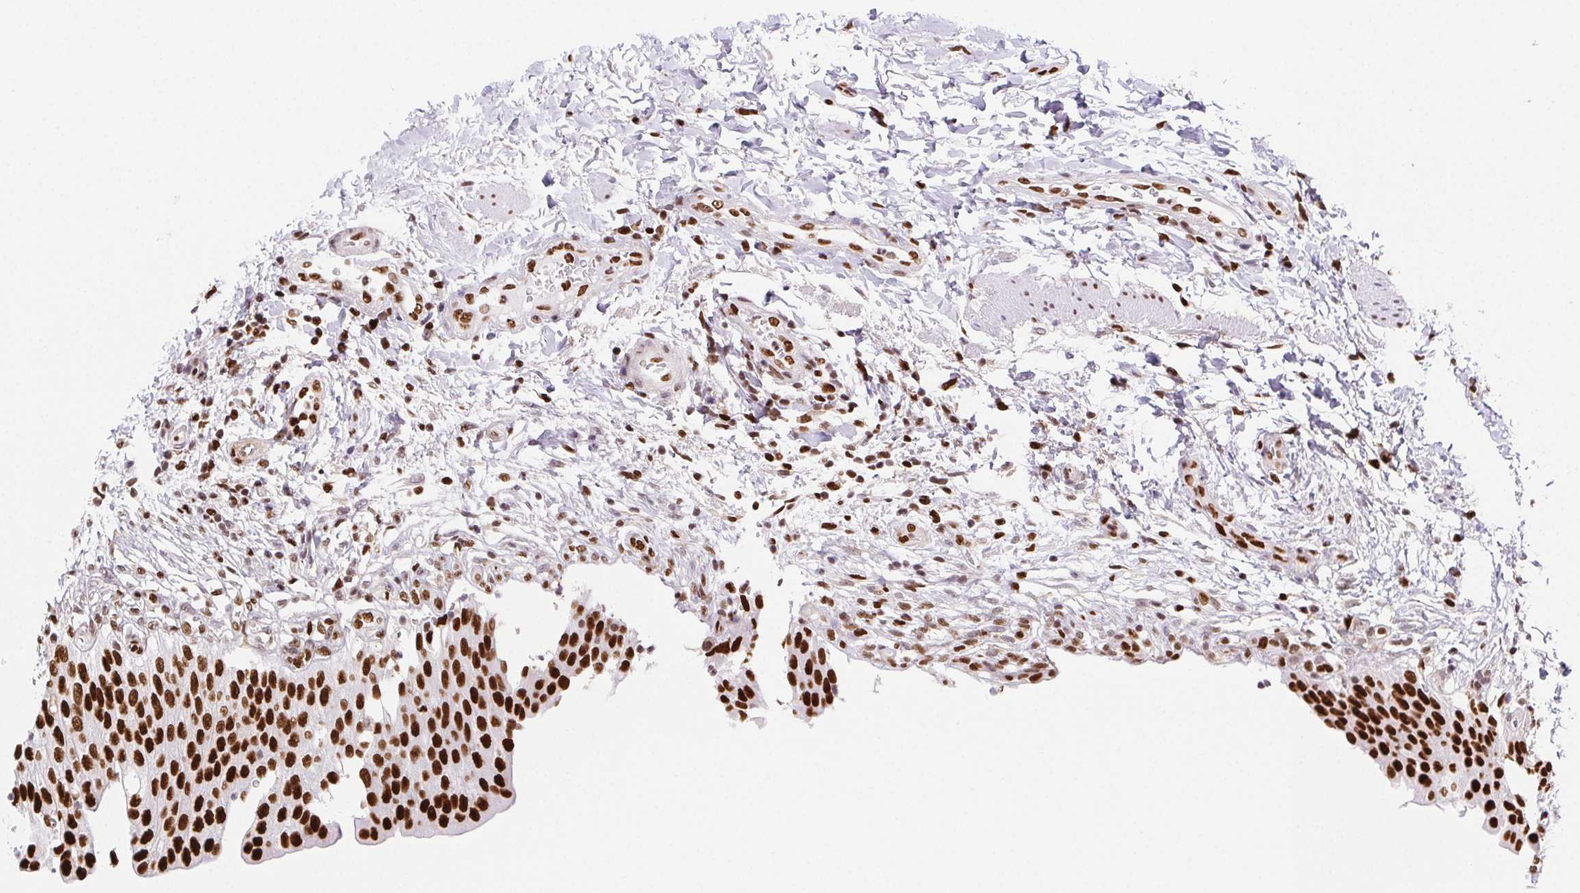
{"staining": {"intensity": "strong", "quantity": ">75%", "location": "nuclear"}, "tissue": "urinary bladder", "cell_type": "Urothelial cells", "image_type": "normal", "snomed": [{"axis": "morphology", "description": "Normal tissue, NOS"}, {"axis": "topography", "description": "Urinary bladder"}, {"axis": "topography", "description": "Peripheral nerve tissue"}], "caption": "High-magnification brightfield microscopy of benign urinary bladder stained with DAB (3,3'-diaminobenzidine) (brown) and counterstained with hematoxylin (blue). urothelial cells exhibit strong nuclear staining is seen in about>75% of cells.", "gene": "SETSIP", "patient": {"sex": "female", "age": 60}}